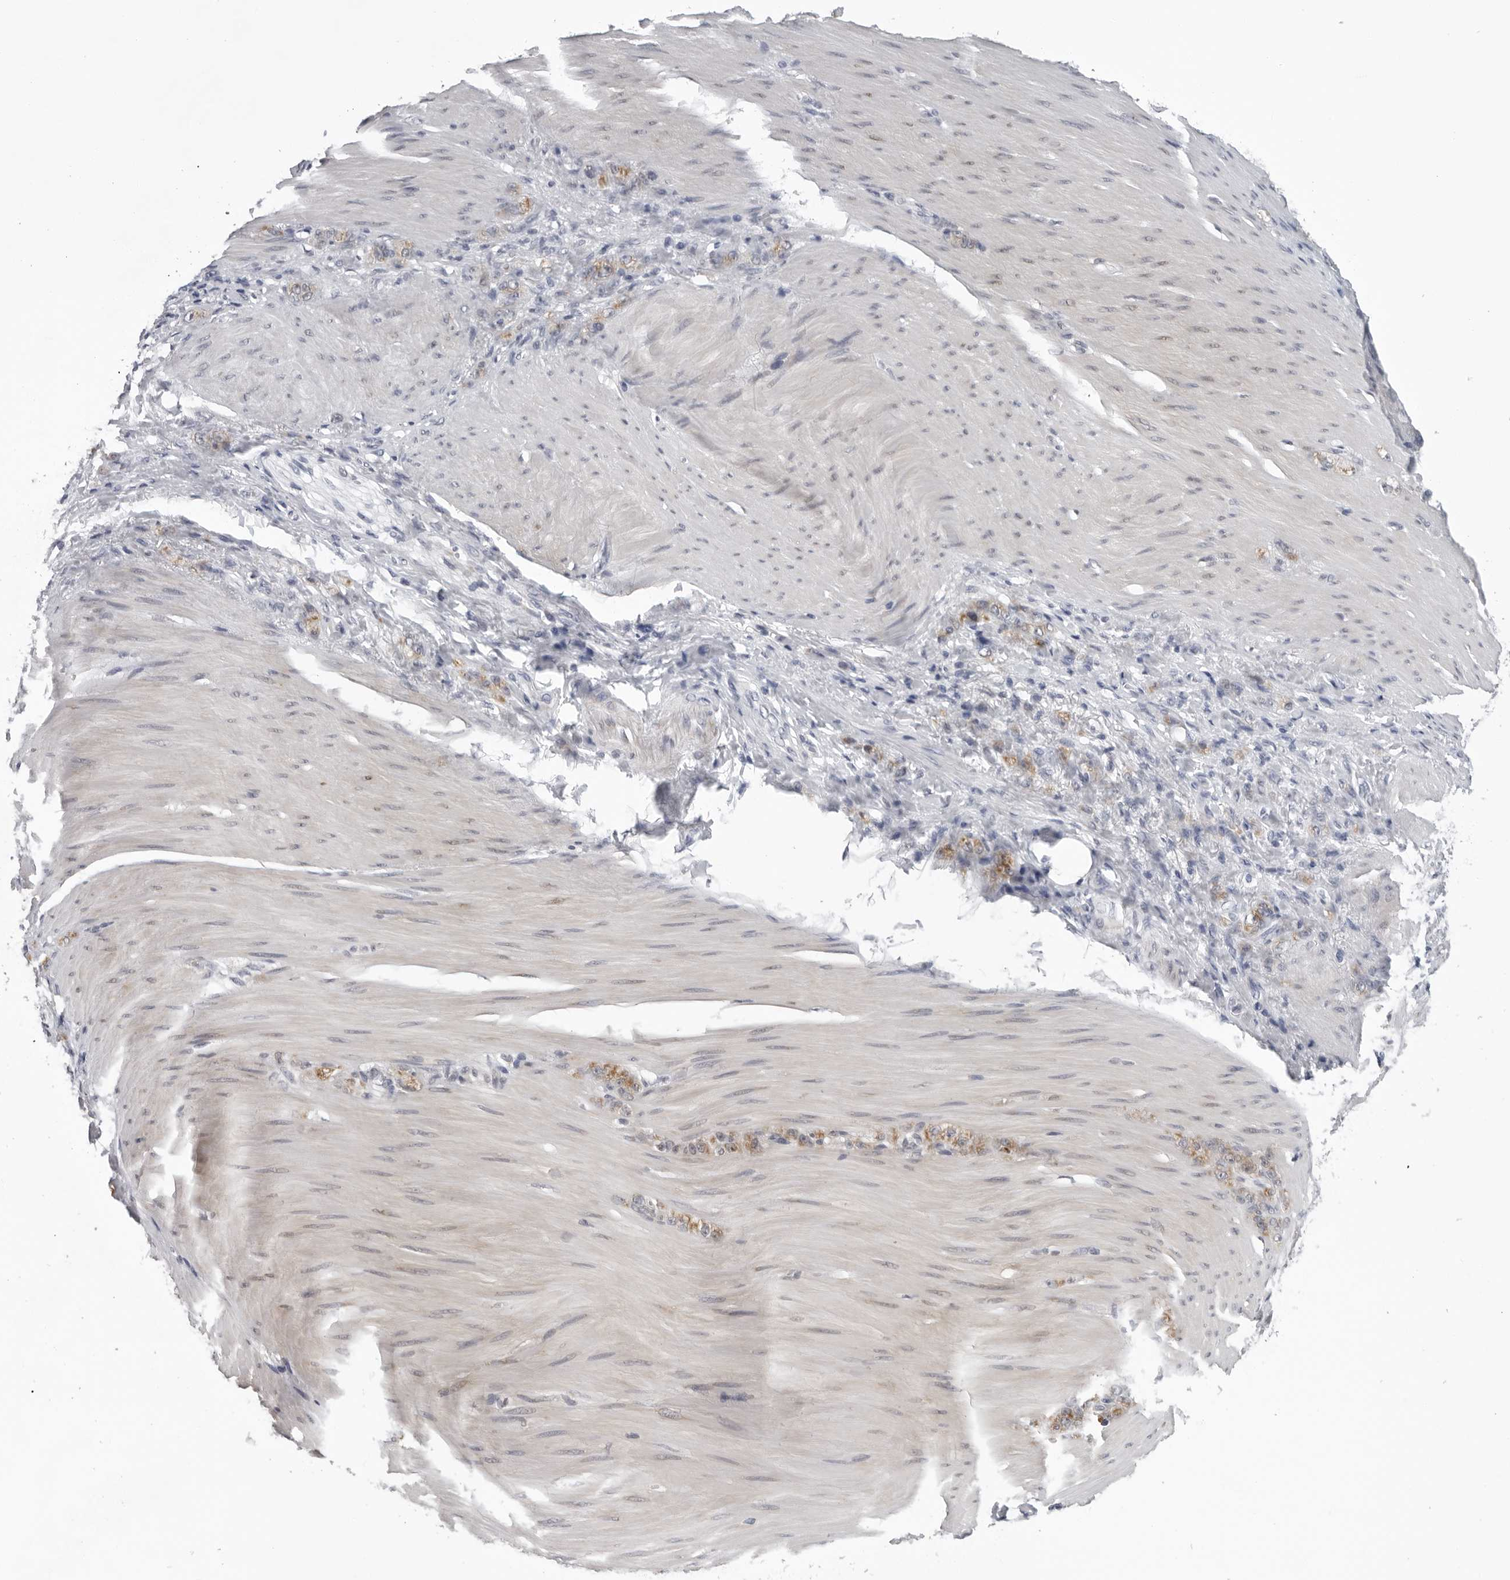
{"staining": {"intensity": "moderate", "quantity": "25%-75%", "location": "cytoplasmic/membranous"}, "tissue": "stomach cancer", "cell_type": "Tumor cells", "image_type": "cancer", "snomed": [{"axis": "morphology", "description": "Normal tissue, NOS"}, {"axis": "morphology", "description": "Adenocarcinoma, NOS"}, {"axis": "topography", "description": "Stomach"}], "caption": "Tumor cells demonstrate medium levels of moderate cytoplasmic/membranous positivity in about 25%-75% of cells in human stomach cancer.", "gene": "CPT2", "patient": {"sex": "male", "age": 82}}